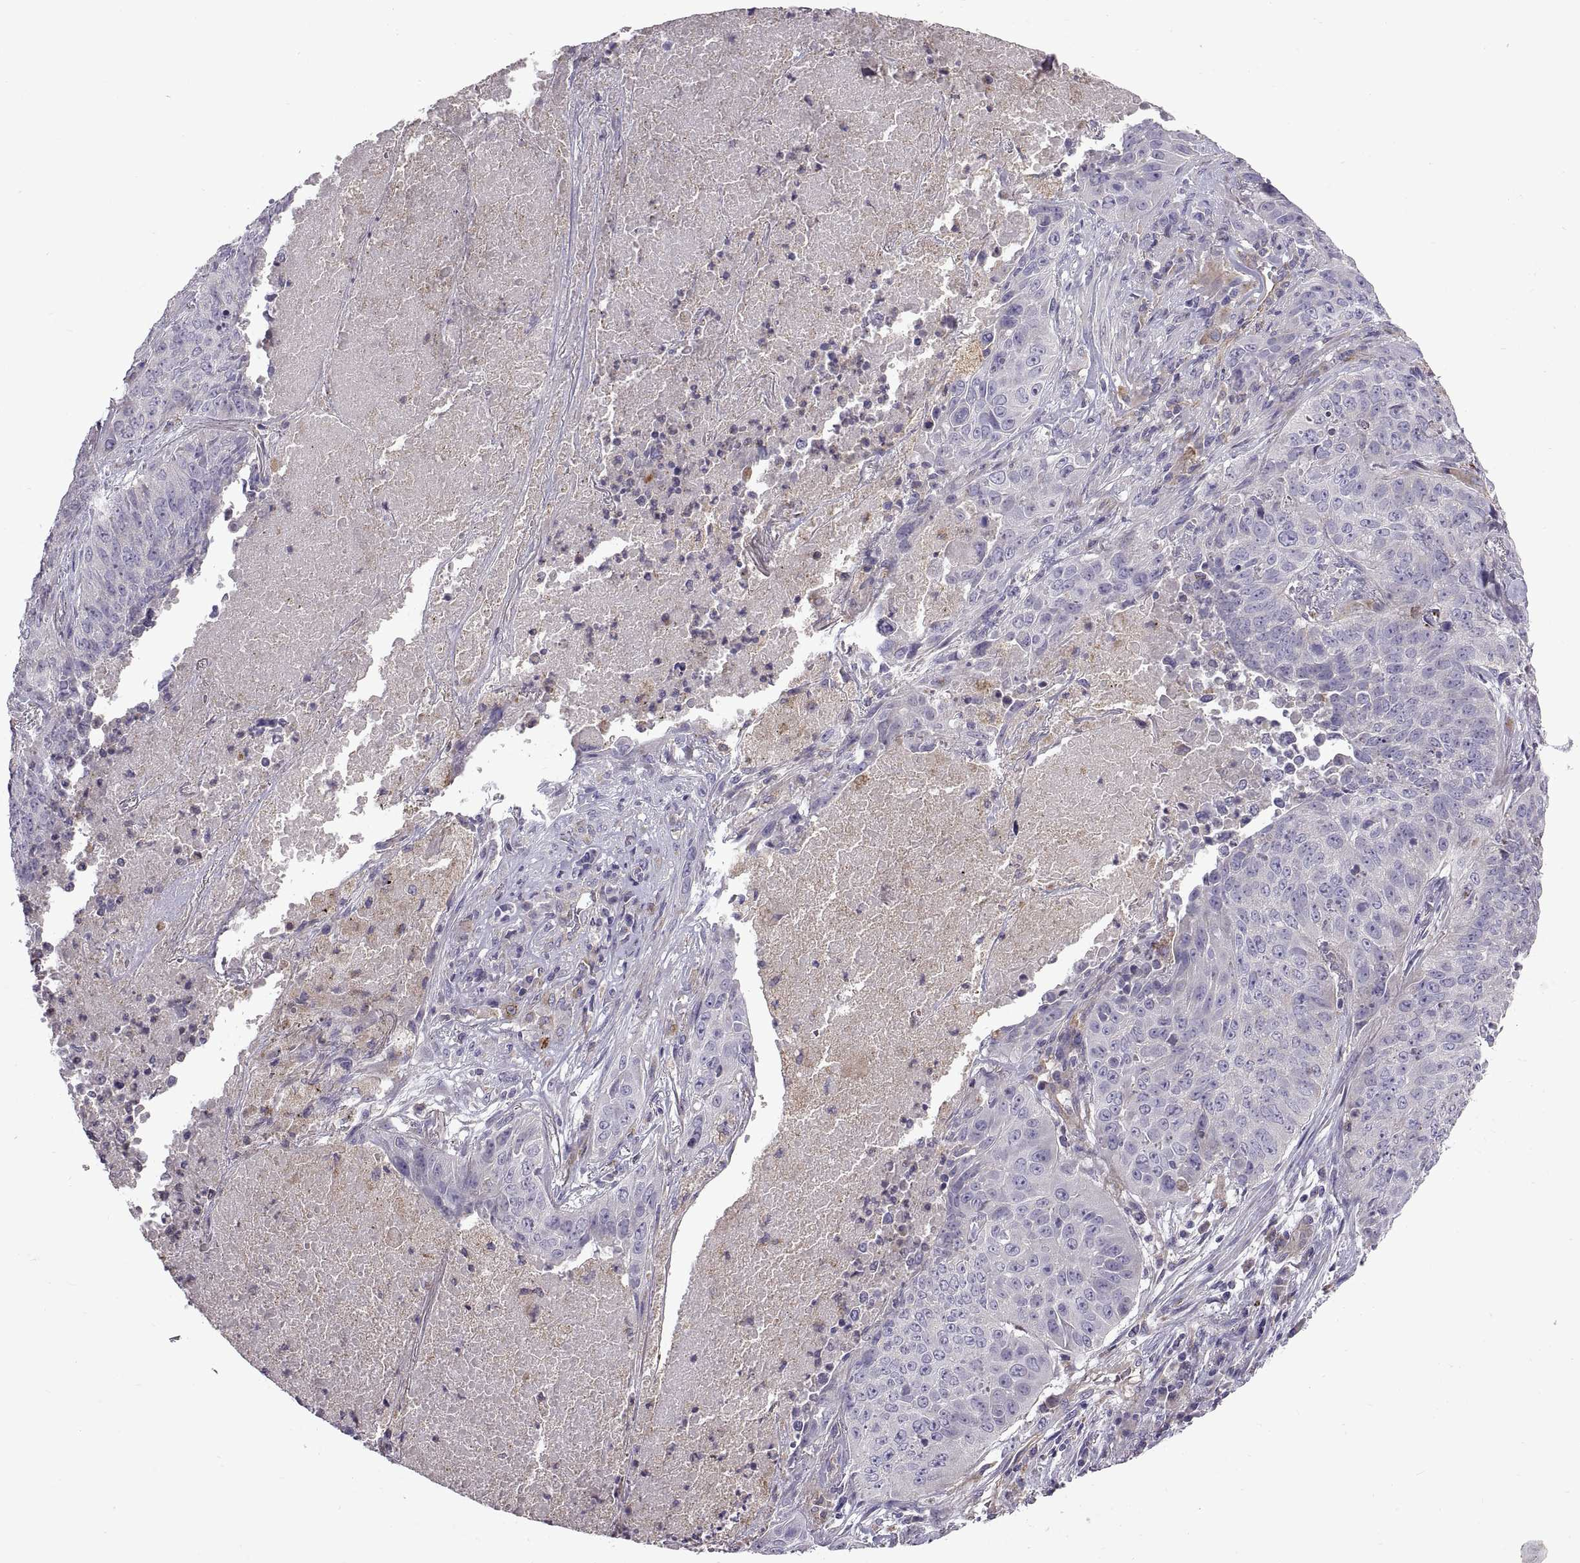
{"staining": {"intensity": "negative", "quantity": "none", "location": "none"}, "tissue": "lung cancer", "cell_type": "Tumor cells", "image_type": "cancer", "snomed": [{"axis": "morphology", "description": "Normal tissue, NOS"}, {"axis": "morphology", "description": "Squamous cell carcinoma, NOS"}, {"axis": "topography", "description": "Bronchus"}, {"axis": "topography", "description": "Lung"}], "caption": "This is an immunohistochemistry (IHC) photomicrograph of human lung squamous cell carcinoma. There is no expression in tumor cells.", "gene": "ARSL", "patient": {"sex": "male", "age": 64}}